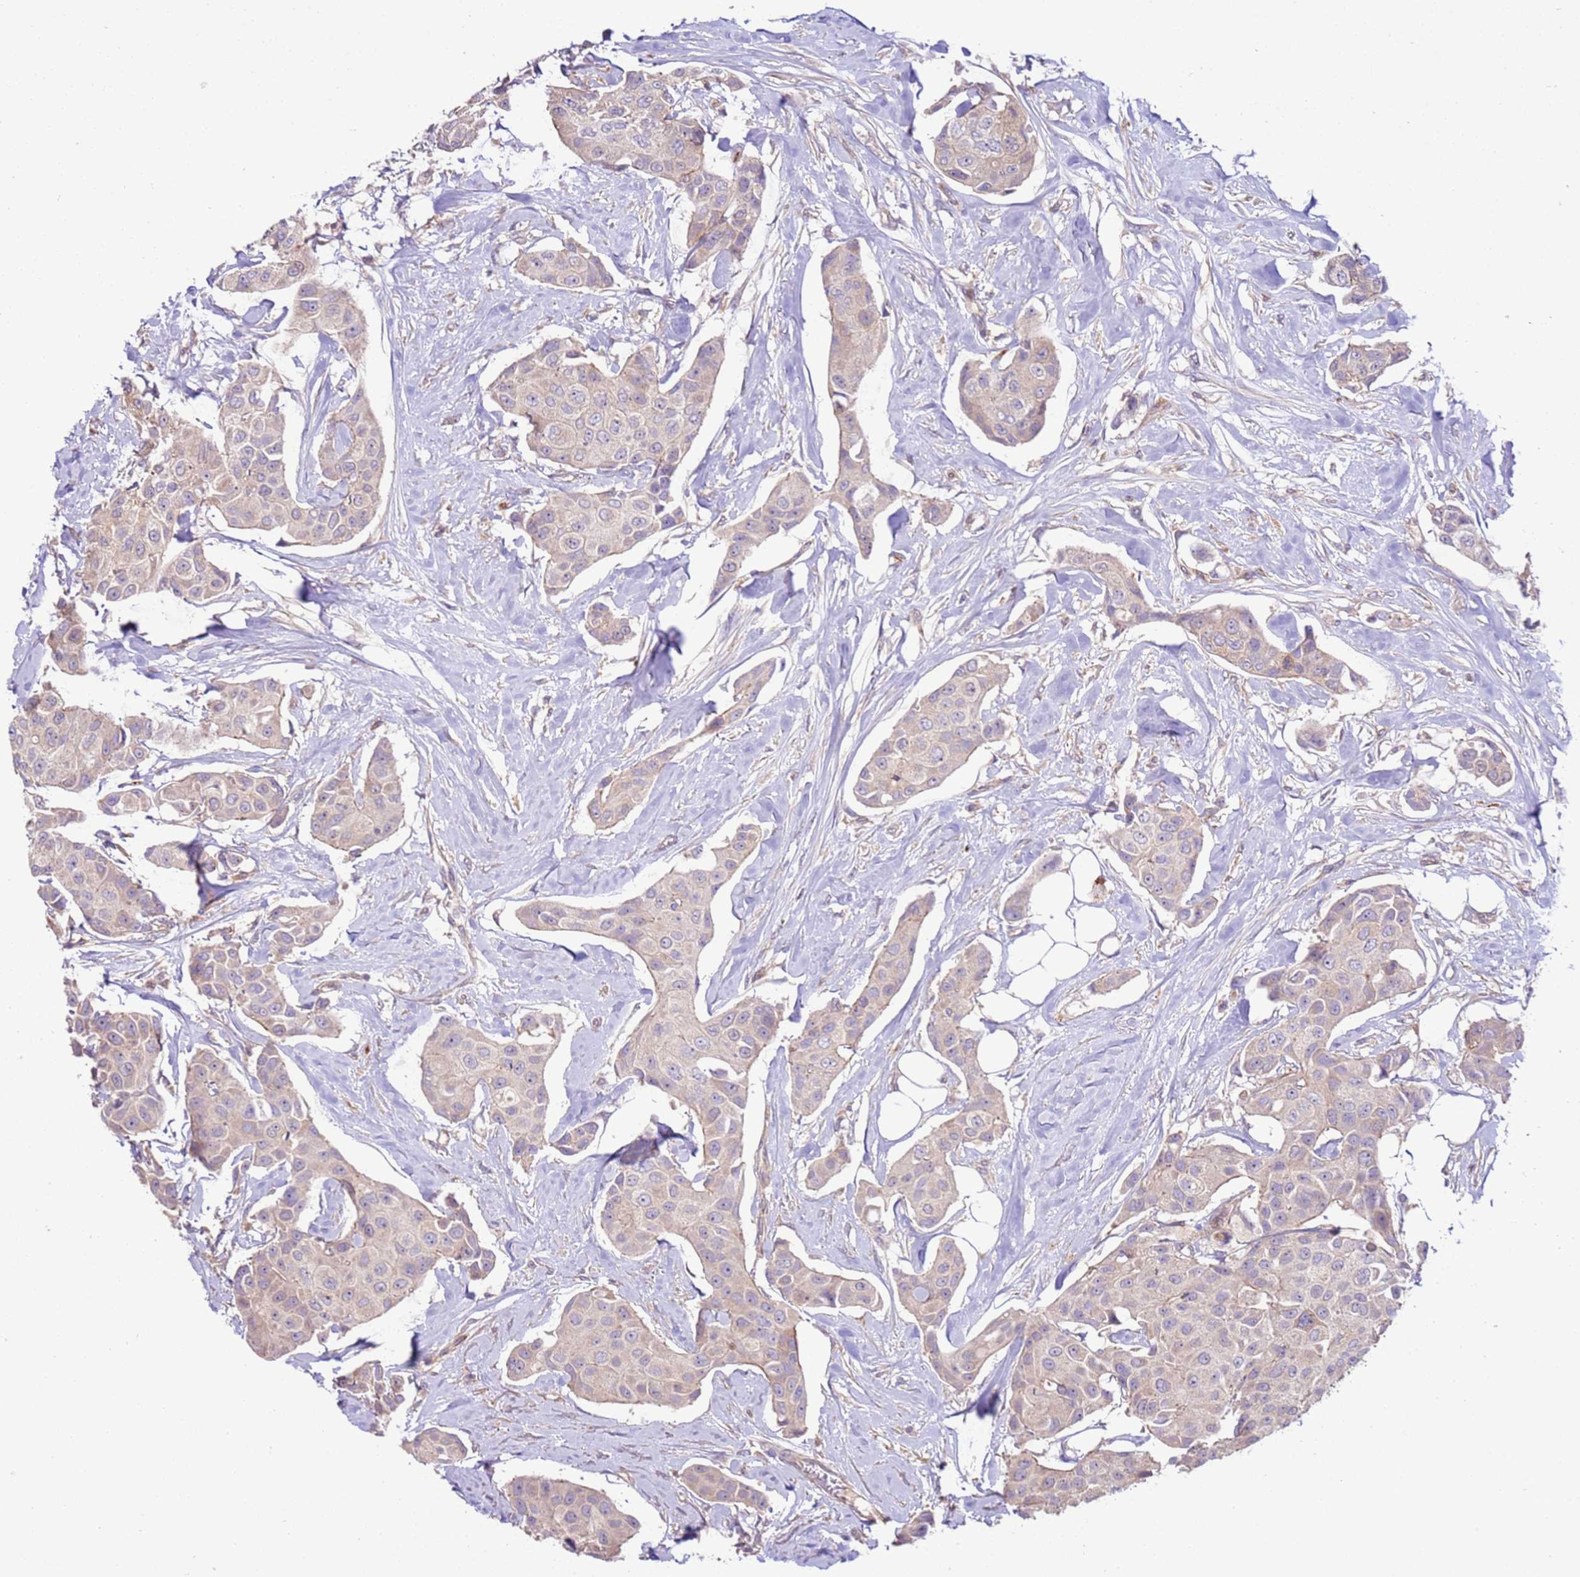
{"staining": {"intensity": "weak", "quantity": "<25%", "location": "cytoplasmic/membranous"}, "tissue": "breast cancer", "cell_type": "Tumor cells", "image_type": "cancer", "snomed": [{"axis": "morphology", "description": "Duct carcinoma"}, {"axis": "topography", "description": "Breast"}, {"axis": "topography", "description": "Lymph node"}], "caption": "DAB (3,3'-diaminobenzidine) immunohistochemical staining of human breast cancer (invasive ductal carcinoma) exhibits no significant expression in tumor cells.", "gene": "ZNF624", "patient": {"sex": "female", "age": 80}}